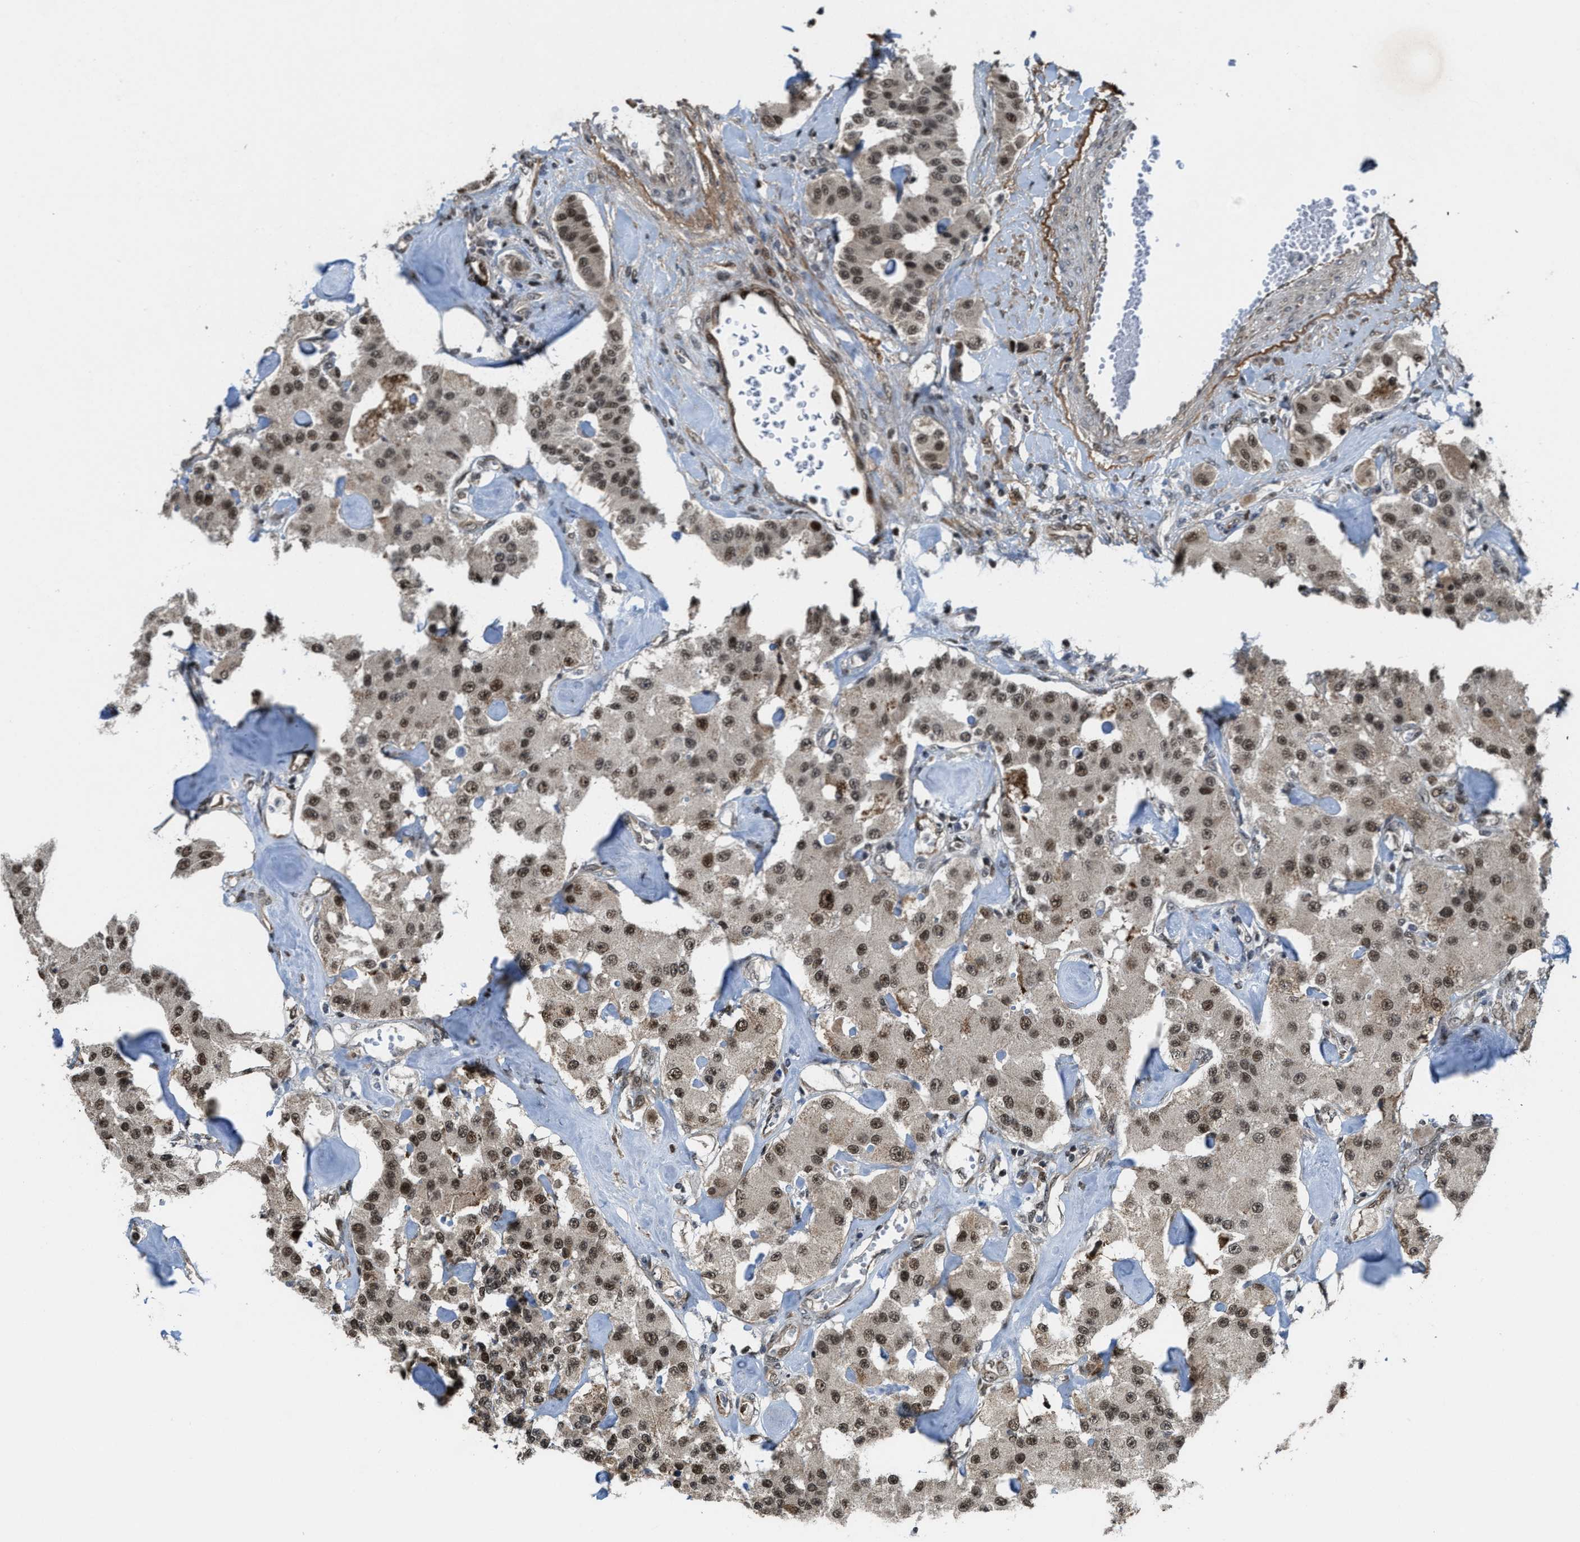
{"staining": {"intensity": "moderate", "quantity": ">75%", "location": "nuclear"}, "tissue": "carcinoid", "cell_type": "Tumor cells", "image_type": "cancer", "snomed": [{"axis": "morphology", "description": "Carcinoid, malignant, NOS"}, {"axis": "topography", "description": "Pancreas"}], "caption": "Carcinoid stained with DAB (3,3'-diaminobenzidine) immunohistochemistry shows medium levels of moderate nuclear expression in approximately >75% of tumor cells. The staining was performed using DAB (3,3'-diaminobenzidine), with brown indicating positive protein expression. Nuclei are stained blue with hematoxylin.", "gene": "ZNF250", "patient": {"sex": "male", "age": 41}}